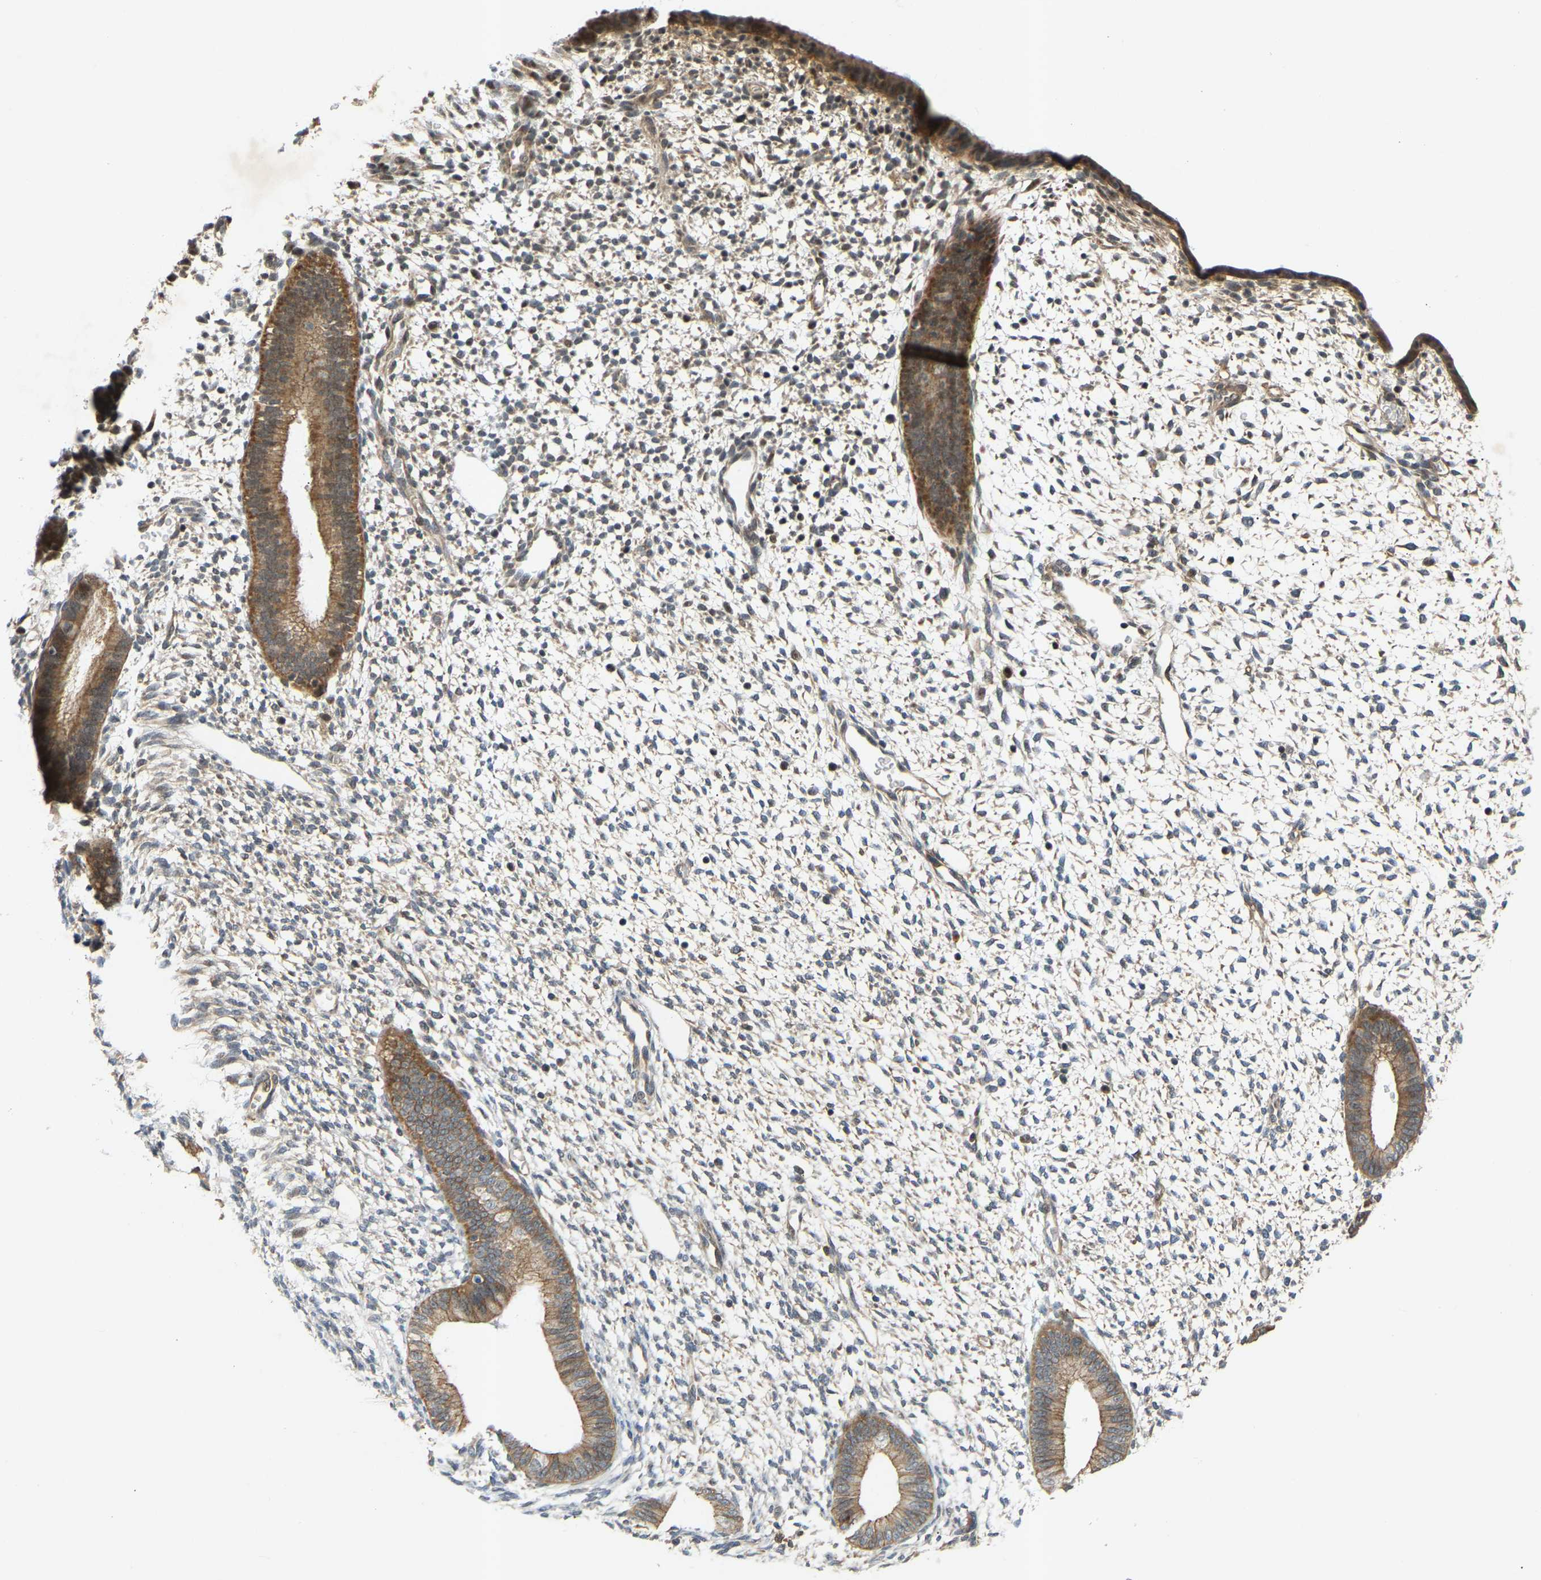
{"staining": {"intensity": "moderate", "quantity": "25%-75%", "location": "cytoplasmic/membranous"}, "tissue": "endometrium", "cell_type": "Cells in endometrial stroma", "image_type": "normal", "snomed": [{"axis": "morphology", "description": "Normal tissue, NOS"}, {"axis": "topography", "description": "Endometrium"}], "caption": "Immunohistochemistry (IHC) photomicrograph of unremarkable endometrium: human endometrium stained using immunohistochemistry (IHC) demonstrates medium levels of moderate protein expression localized specifically in the cytoplasmic/membranous of cells in endometrial stroma, appearing as a cytoplasmic/membranous brown color.", "gene": "ATP5MF", "patient": {"sex": "female", "age": 46}}